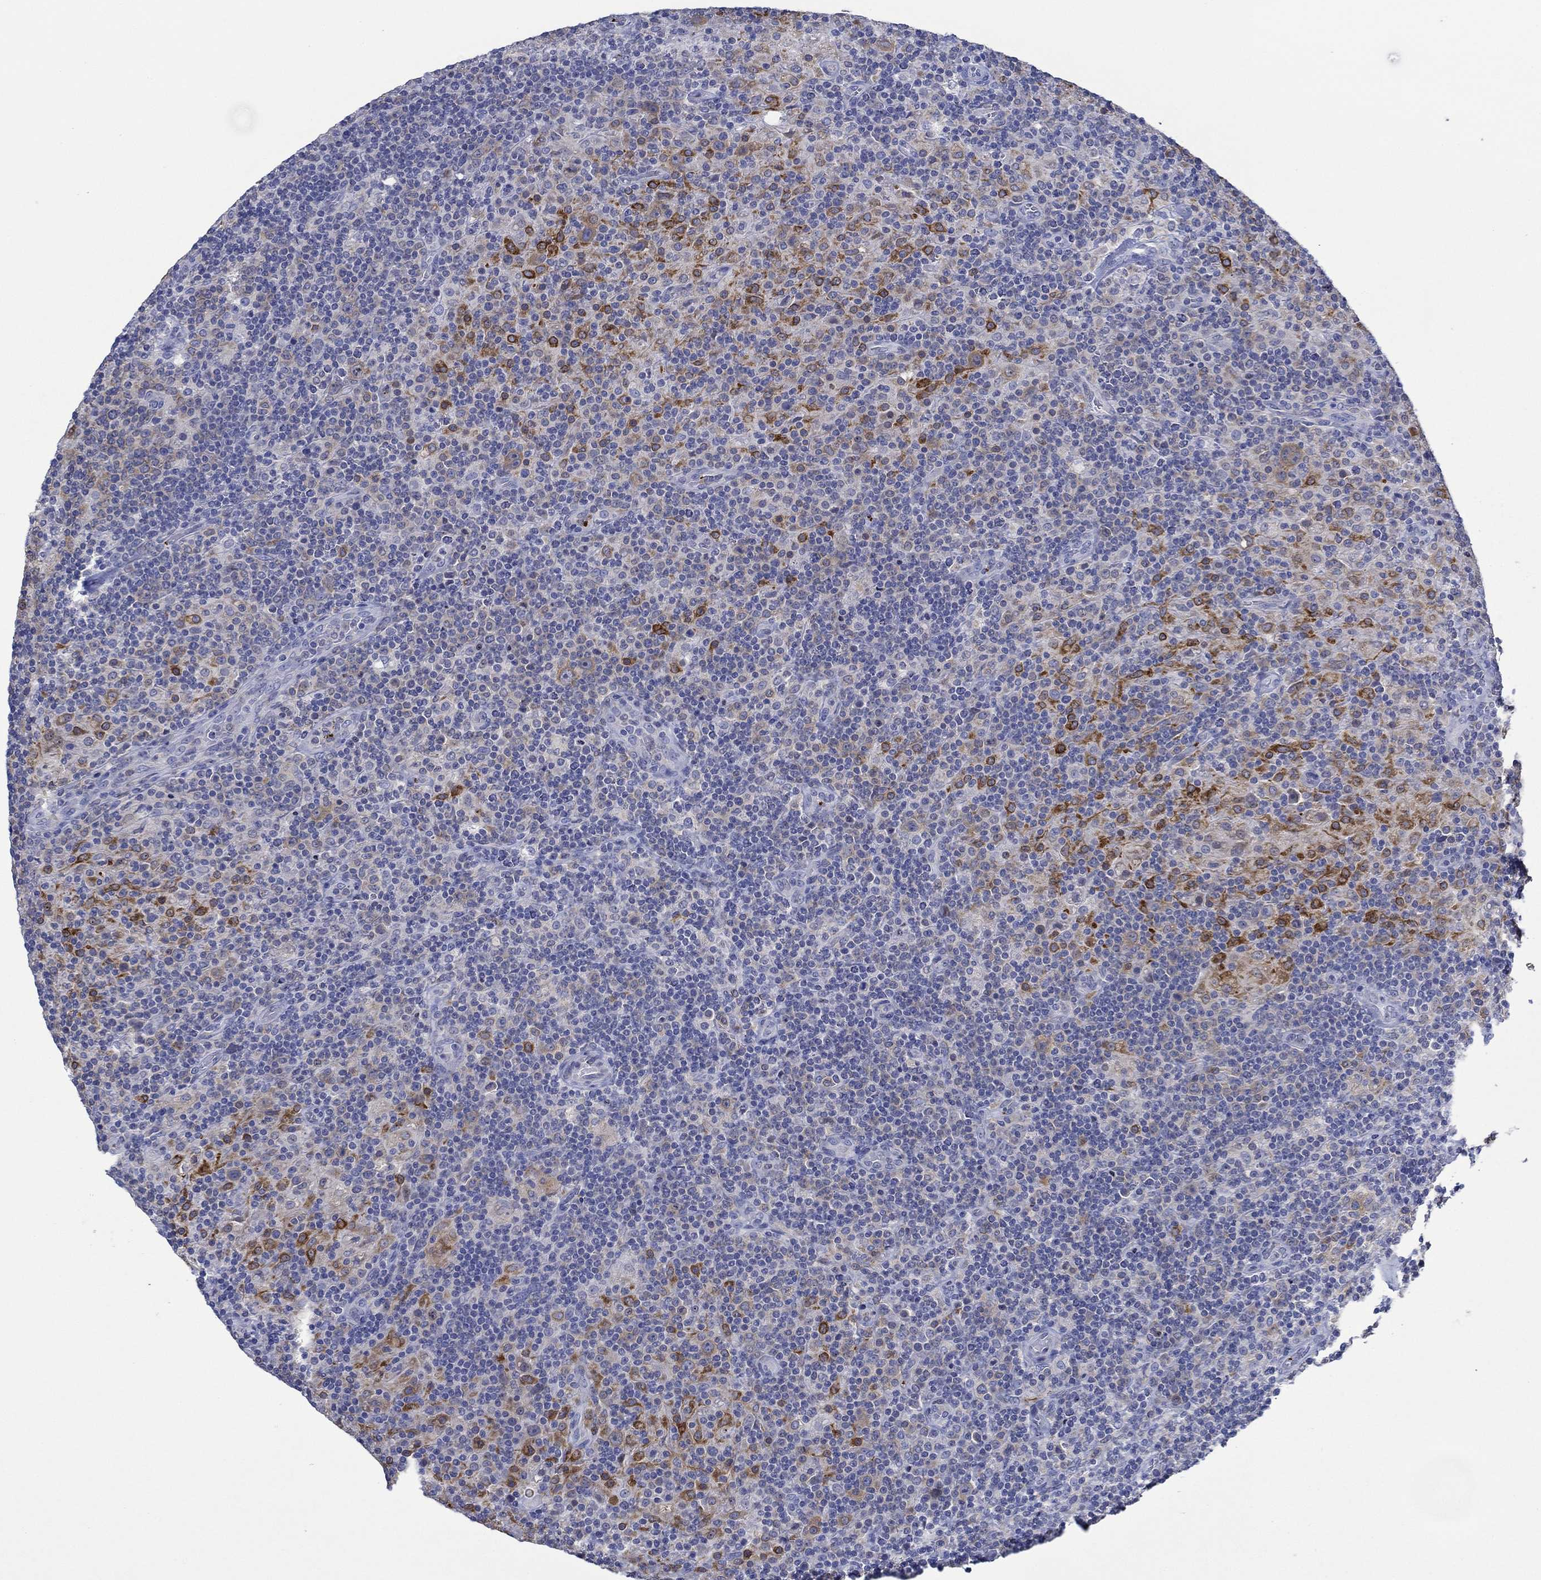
{"staining": {"intensity": "strong", "quantity": "<25%", "location": "cytoplasmic/membranous"}, "tissue": "lymphoma", "cell_type": "Tumor cells", "image_type": "cancer", "snomed": [{"axis": "morphology", "description": "Hodgkin's disease, NOS"}, {"axis": "topography", "description": "Lymph node"}], "caption": "There is medium levels of strong cytoplasmic/membranous positivity in tumor cells of Hodgkin's disease, as demonstrated by immunohistochemical staining (brown color).", "gene": "SLC27A3", "patient": {"sex": "male", "age": 70}}